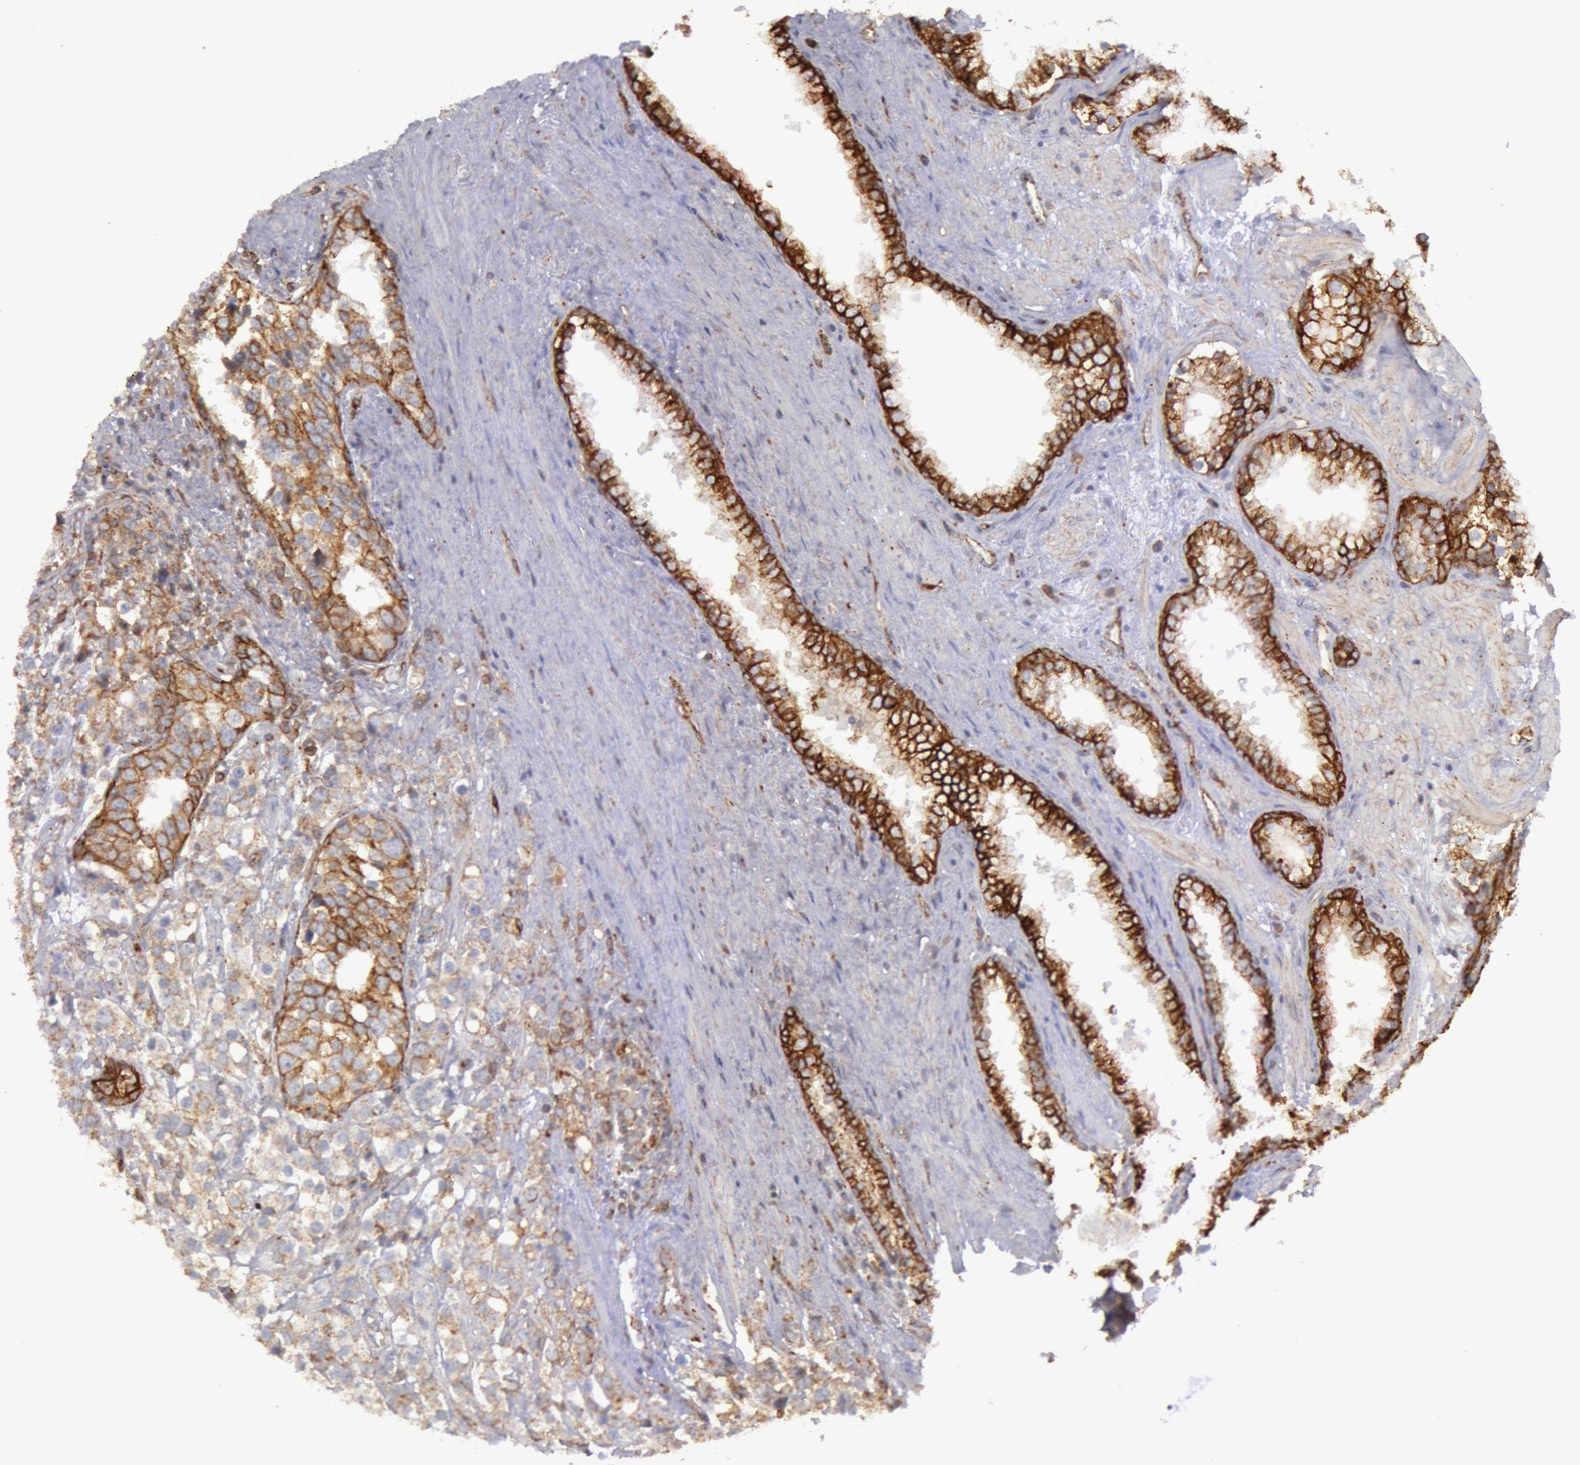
{"staining": {"intensity": "moderate", "quantity": ">75%", "location": "cytoplasmic/membranous"}, "tissue": "prostate cancer", "cell_type": "Tumor cells", "image_type": "cancer", "snomed": [{"axis": "morphology", "description": "Adenocarcinoma, High grade"}, {"axis": "topography", "description": "Prostate"}], "caption": "A brown stain shows moderate cytoplasmic/membranous expression of a protein in human prostate cancer tumor cells.", "gene": "FLOT2", "patient": {"sex": "male", "age": 71}}